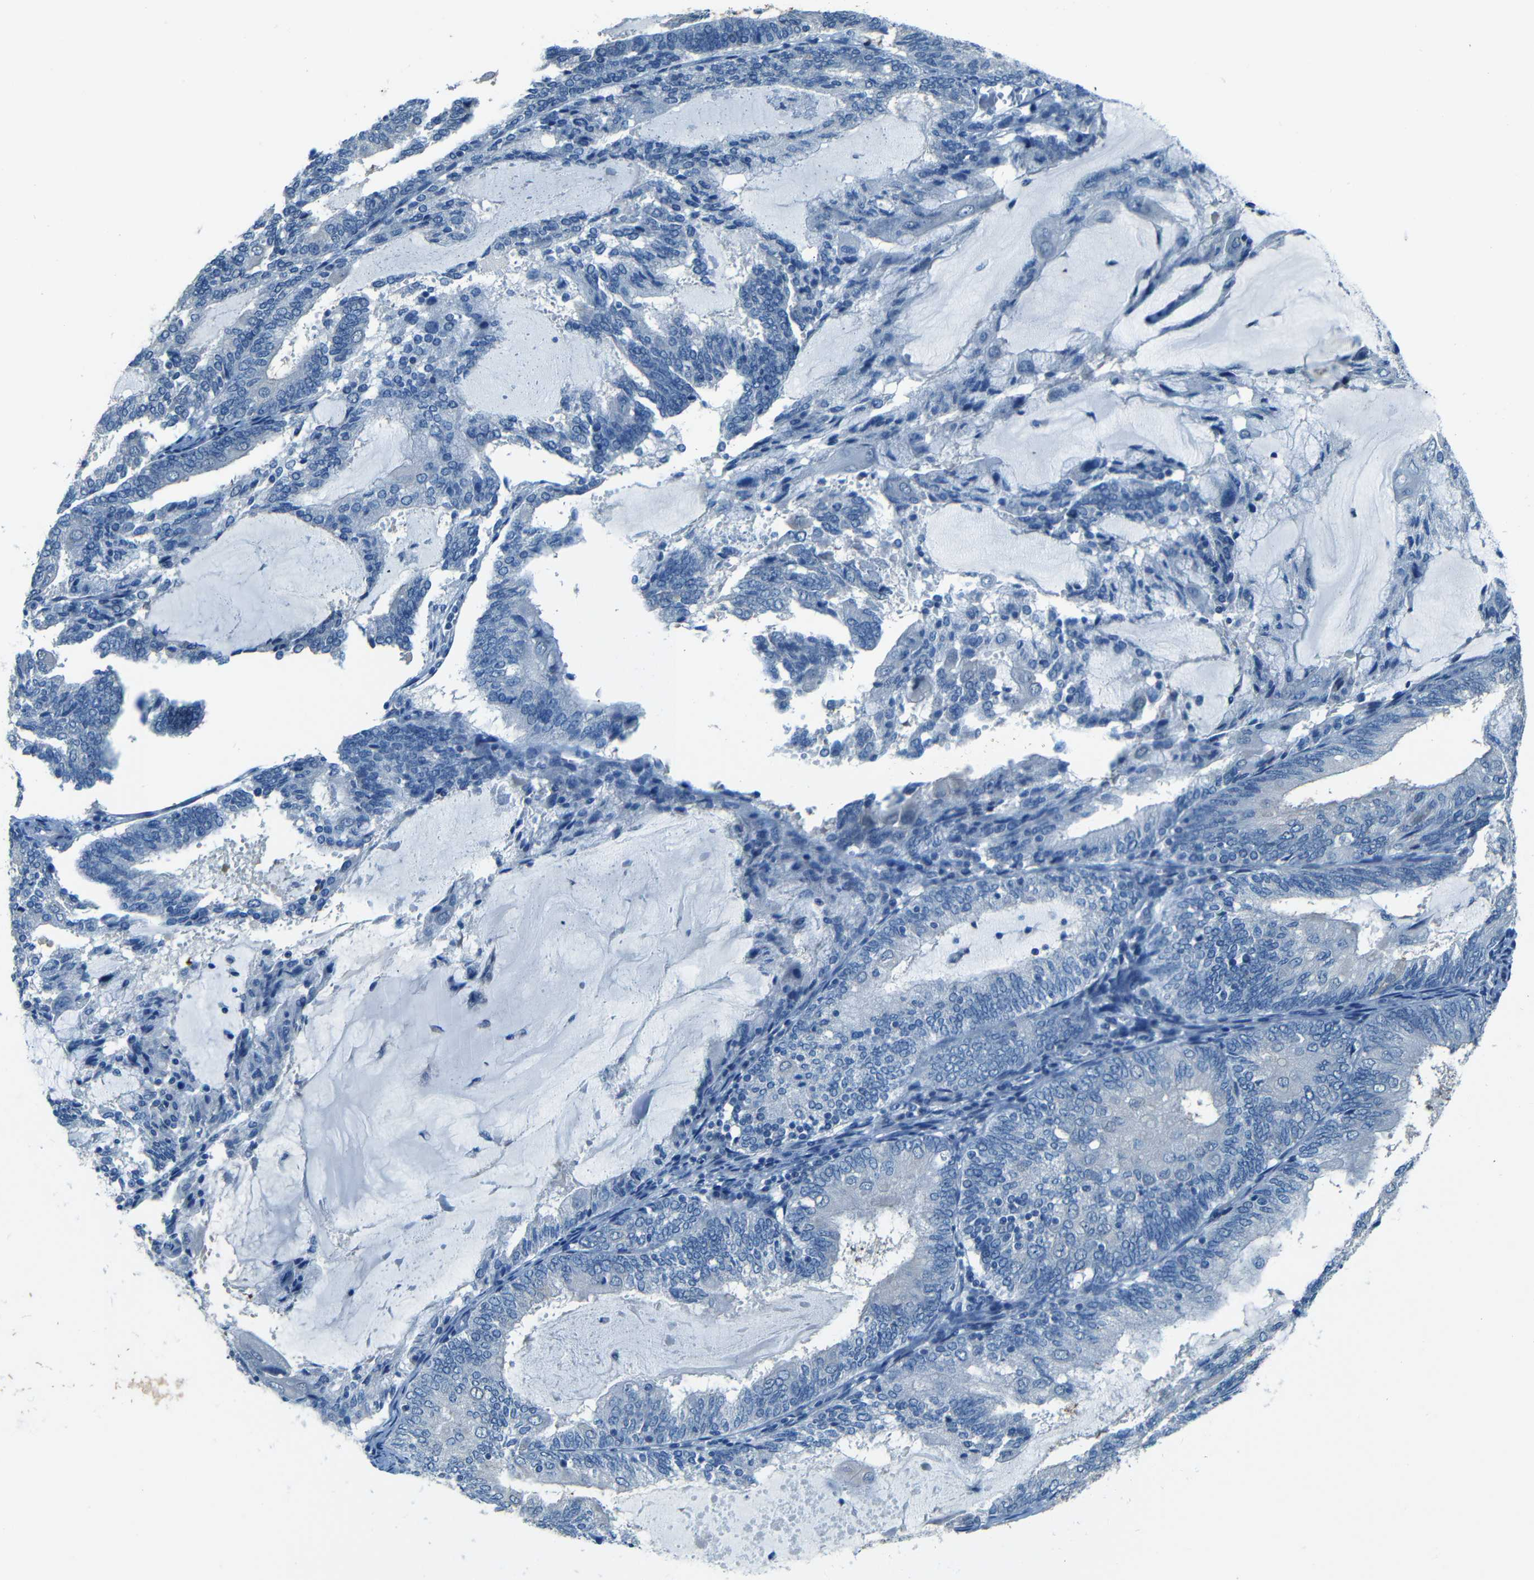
{"staining": {"intensity": "negative", "quantity": "none", "location": "none"}, "tissue": "endometrial cancer", "cell_type": "Tumor cells", "image_type": "cancer", "snomed": [{"axis": "morphology", "description": "Adenocarcinoma, NOS"}, {"axis": "topography", "description": "Endometrium"}], "caption": "An IHC image of endometrial cancer (adenocarcinoma) is shown. There is no staining in tumor cells of endometrial cancer (adenocarcinoma).", "gene": "ZMAT1", "patient": {"sex": "female", "age": 81}}